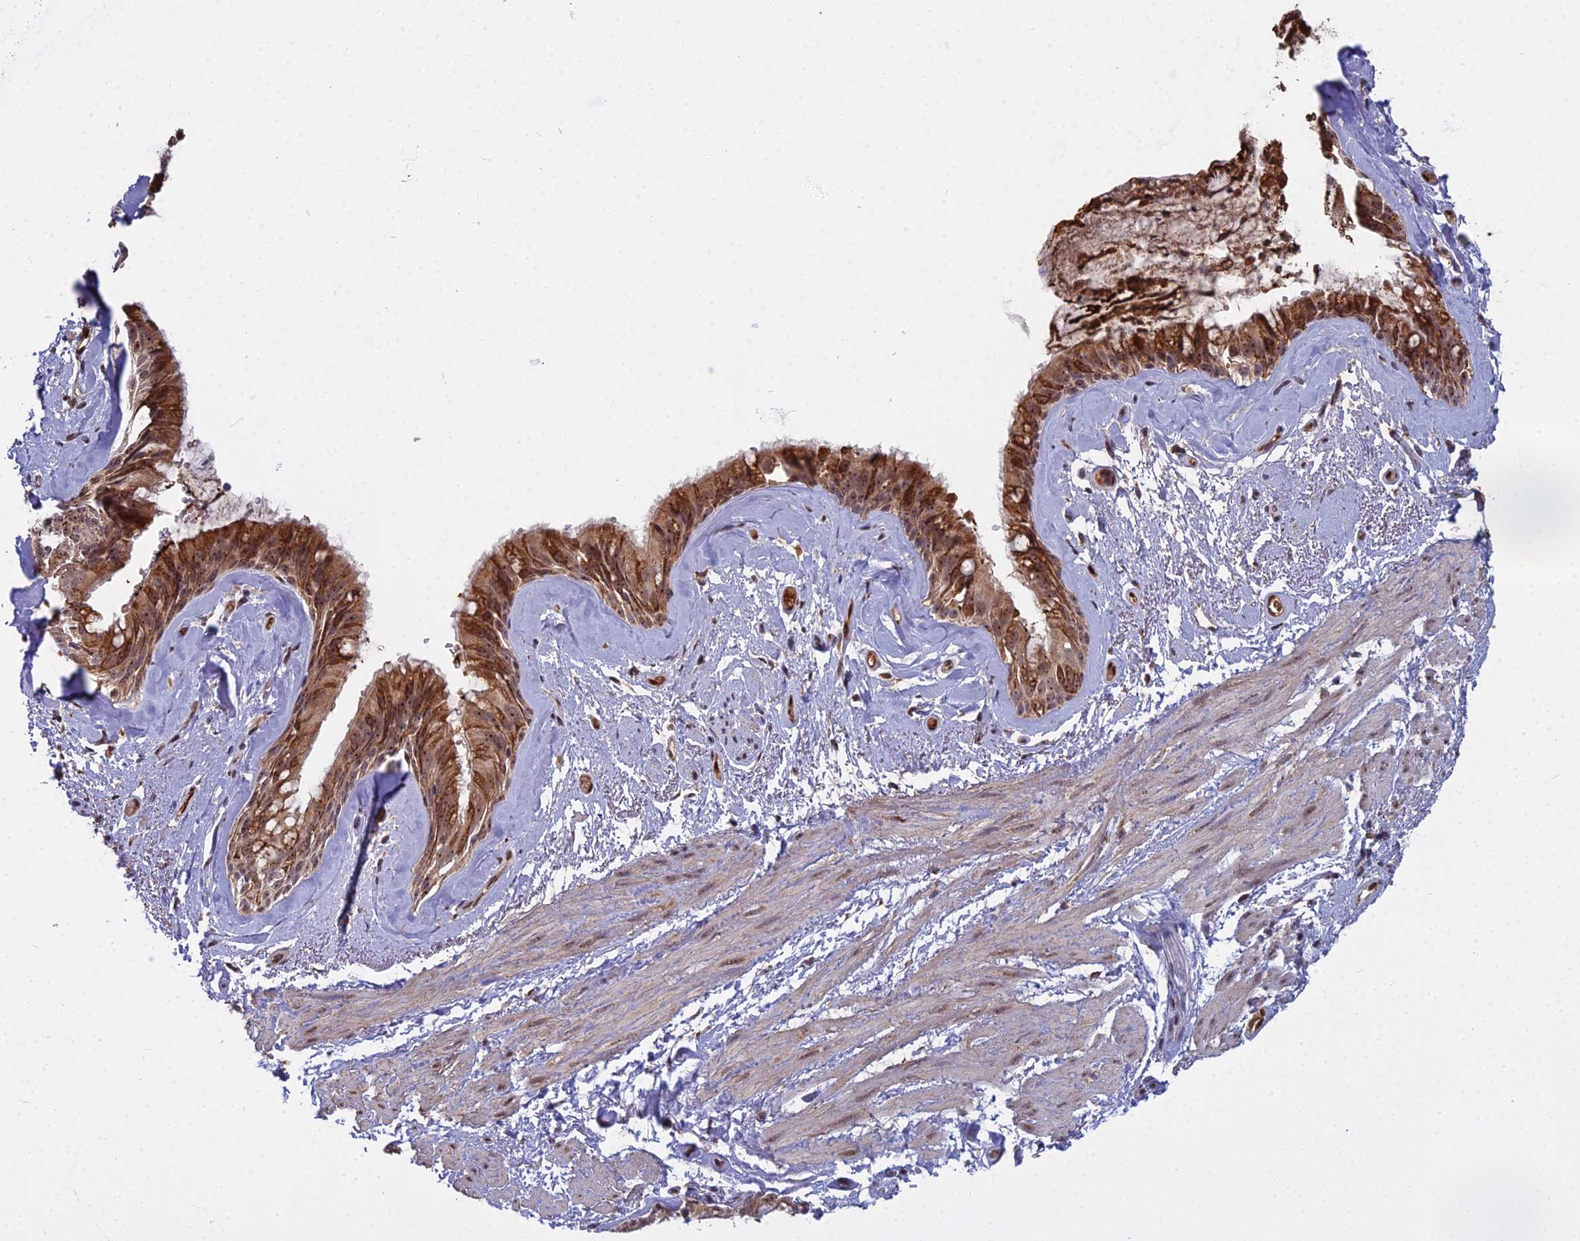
{"staining": {"intensity": "moderate", "quantity": ">75%", "location": "cytoplasmic/membranous,nuclear"}, "tissue": "bronchus", "cell_type": "Respiratory epithelial cells", "image_type": "normal", "snomed": [{"axis": "morphology", "description": "Normal tissue, NOS"}, {"axis": "topography", "description": "Cartilage tissue"}, {"axis": "topography", "description": "Bronchus"}], "caption": "The image reveals staining of benign bronchus, revealing moderate cytoplasmic/membranous,nuclear protein positivity (brown color) within respiratory epithelial cells. The protein is shown in brown color, while the nuclei are stained blue.", "gene": "MEOX1", "patient": {"sex": "female", "age": 66}}